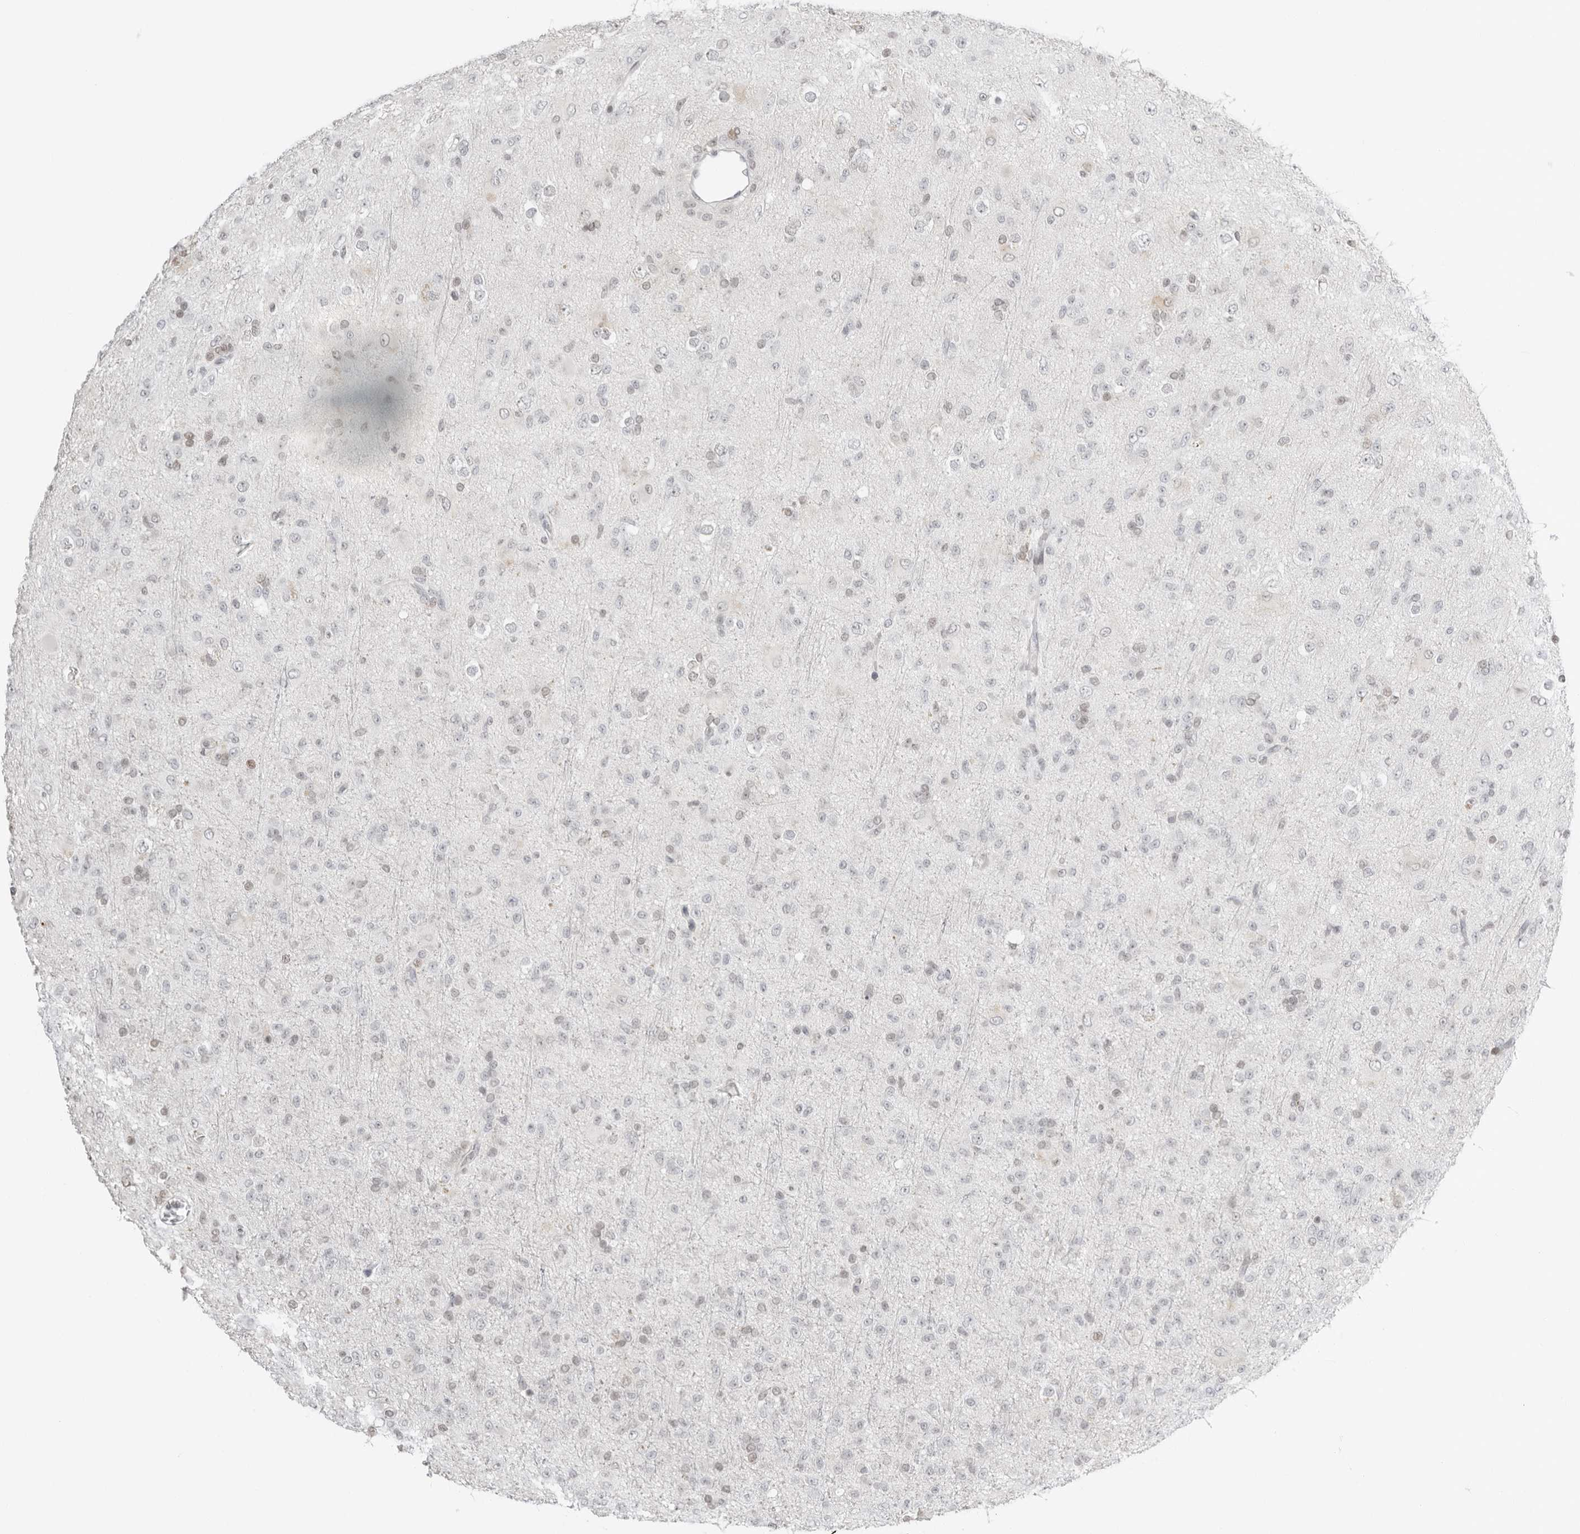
{"staining": {"intensity": "negative", "quantity": "none", "location": "none"}, "tissue": "glioma", "cell_type": "Tumor cells", "image_type": "cancer", "snomed": [{"axis": "morphology", "description": "Glioma, malignant, Low grade"}, {"axis": "topography", "description": "Brain"}], "caption": "Immunohistochemical staining of human glioma displays no significant expression in tumor cells. (Stains: DAB (3,3'-diaminobenzidine) IHC with hematoxylin counter stain, Microscopy: brightfield microscopy at high magnification).", "gene": "RNF146", "patient": {"sex": "male", "age": 65}}